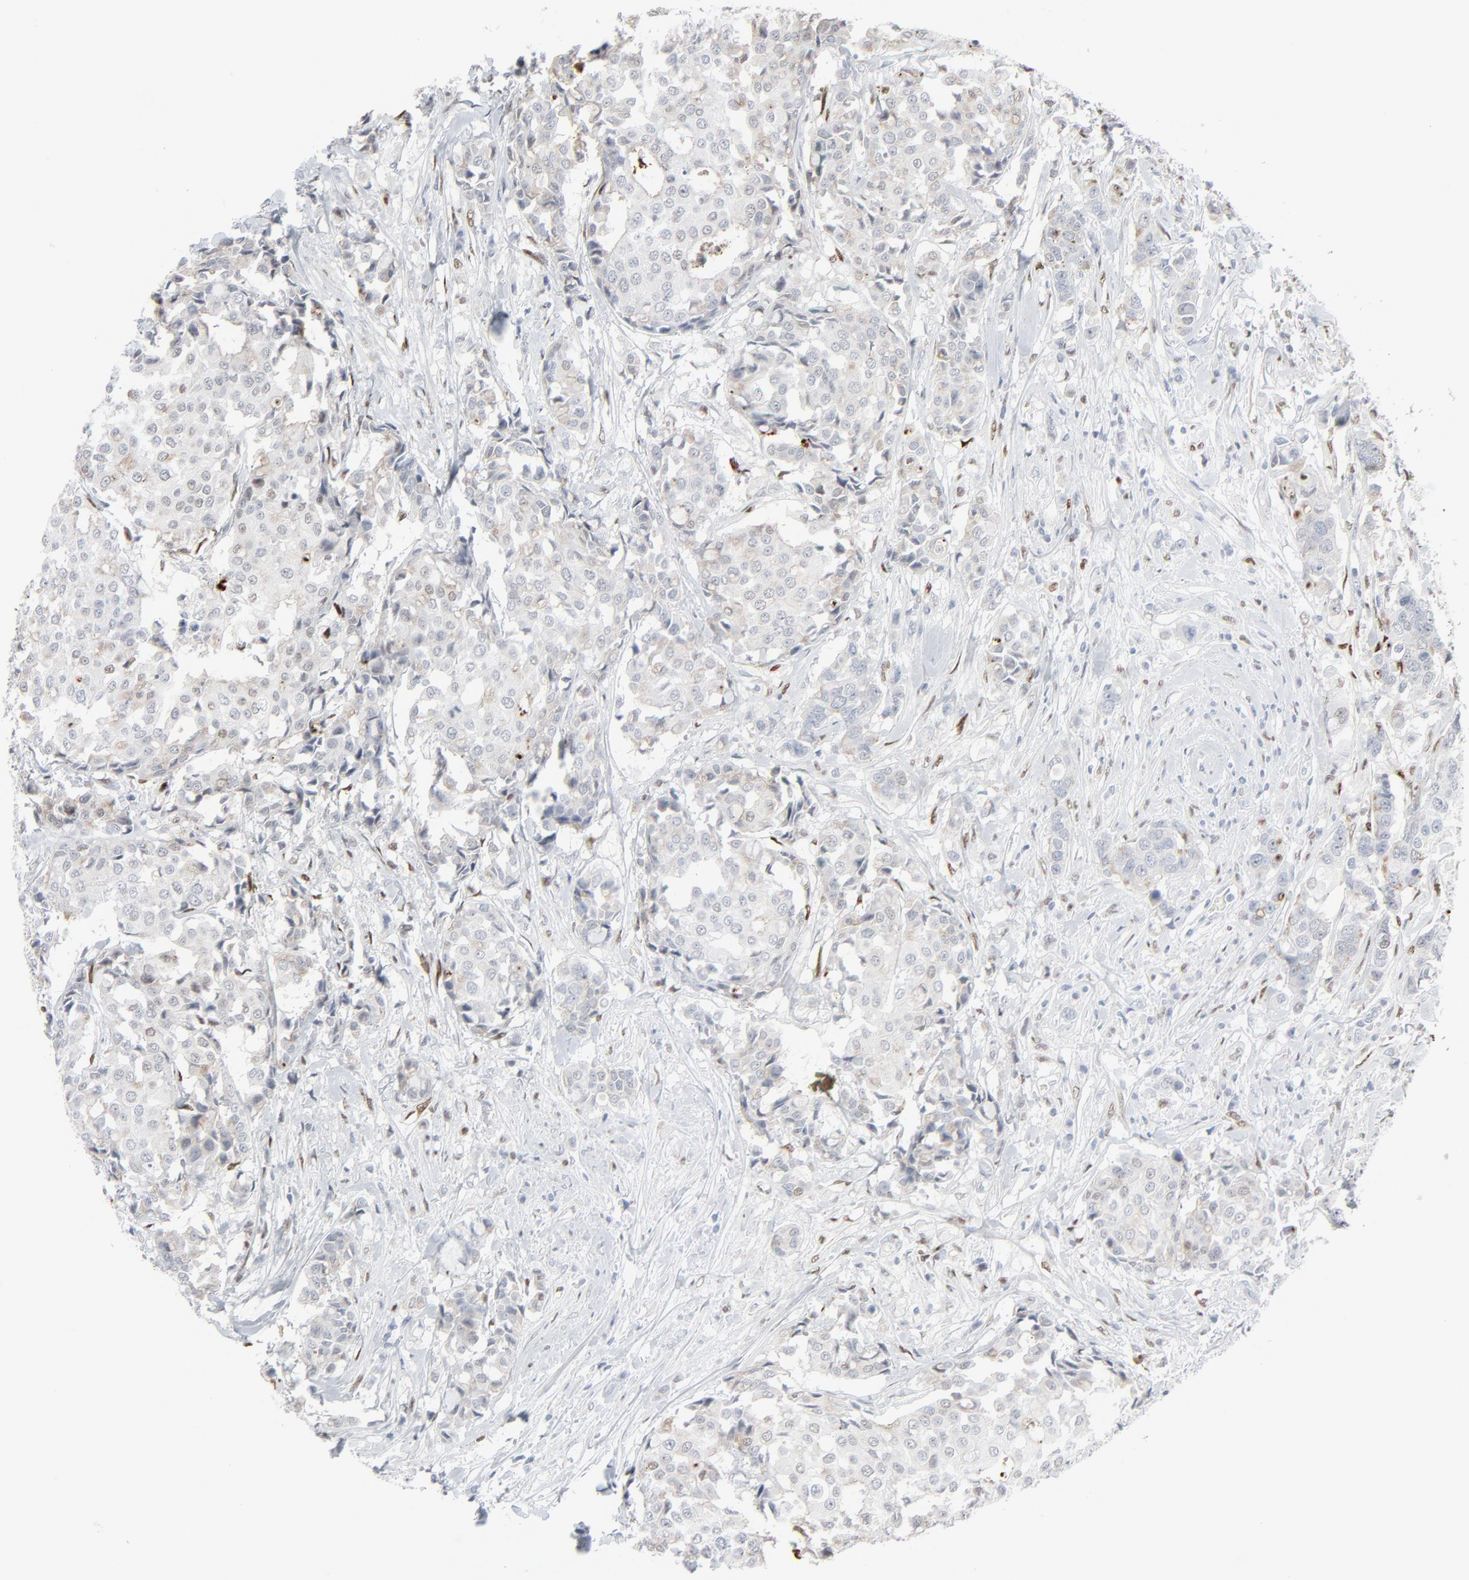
{"staining": {"intensity": "weak", "quantity": "<25%", "location": "cytoplasmic/membranous"}, "tissue": "breast cancer", "cell_type": "Tumor cells", "image_type": "cancer", "snomed": [{"axis": "morphology", "description": "Duct carcinoma"}, {"axis": "topography", "description": "Breast"}], "caption": "IHC of breast intraductal carcinoma shows no expression in tumor cells.", "gene": "MITF", "patient": {"sex": "female", "age": 58}}